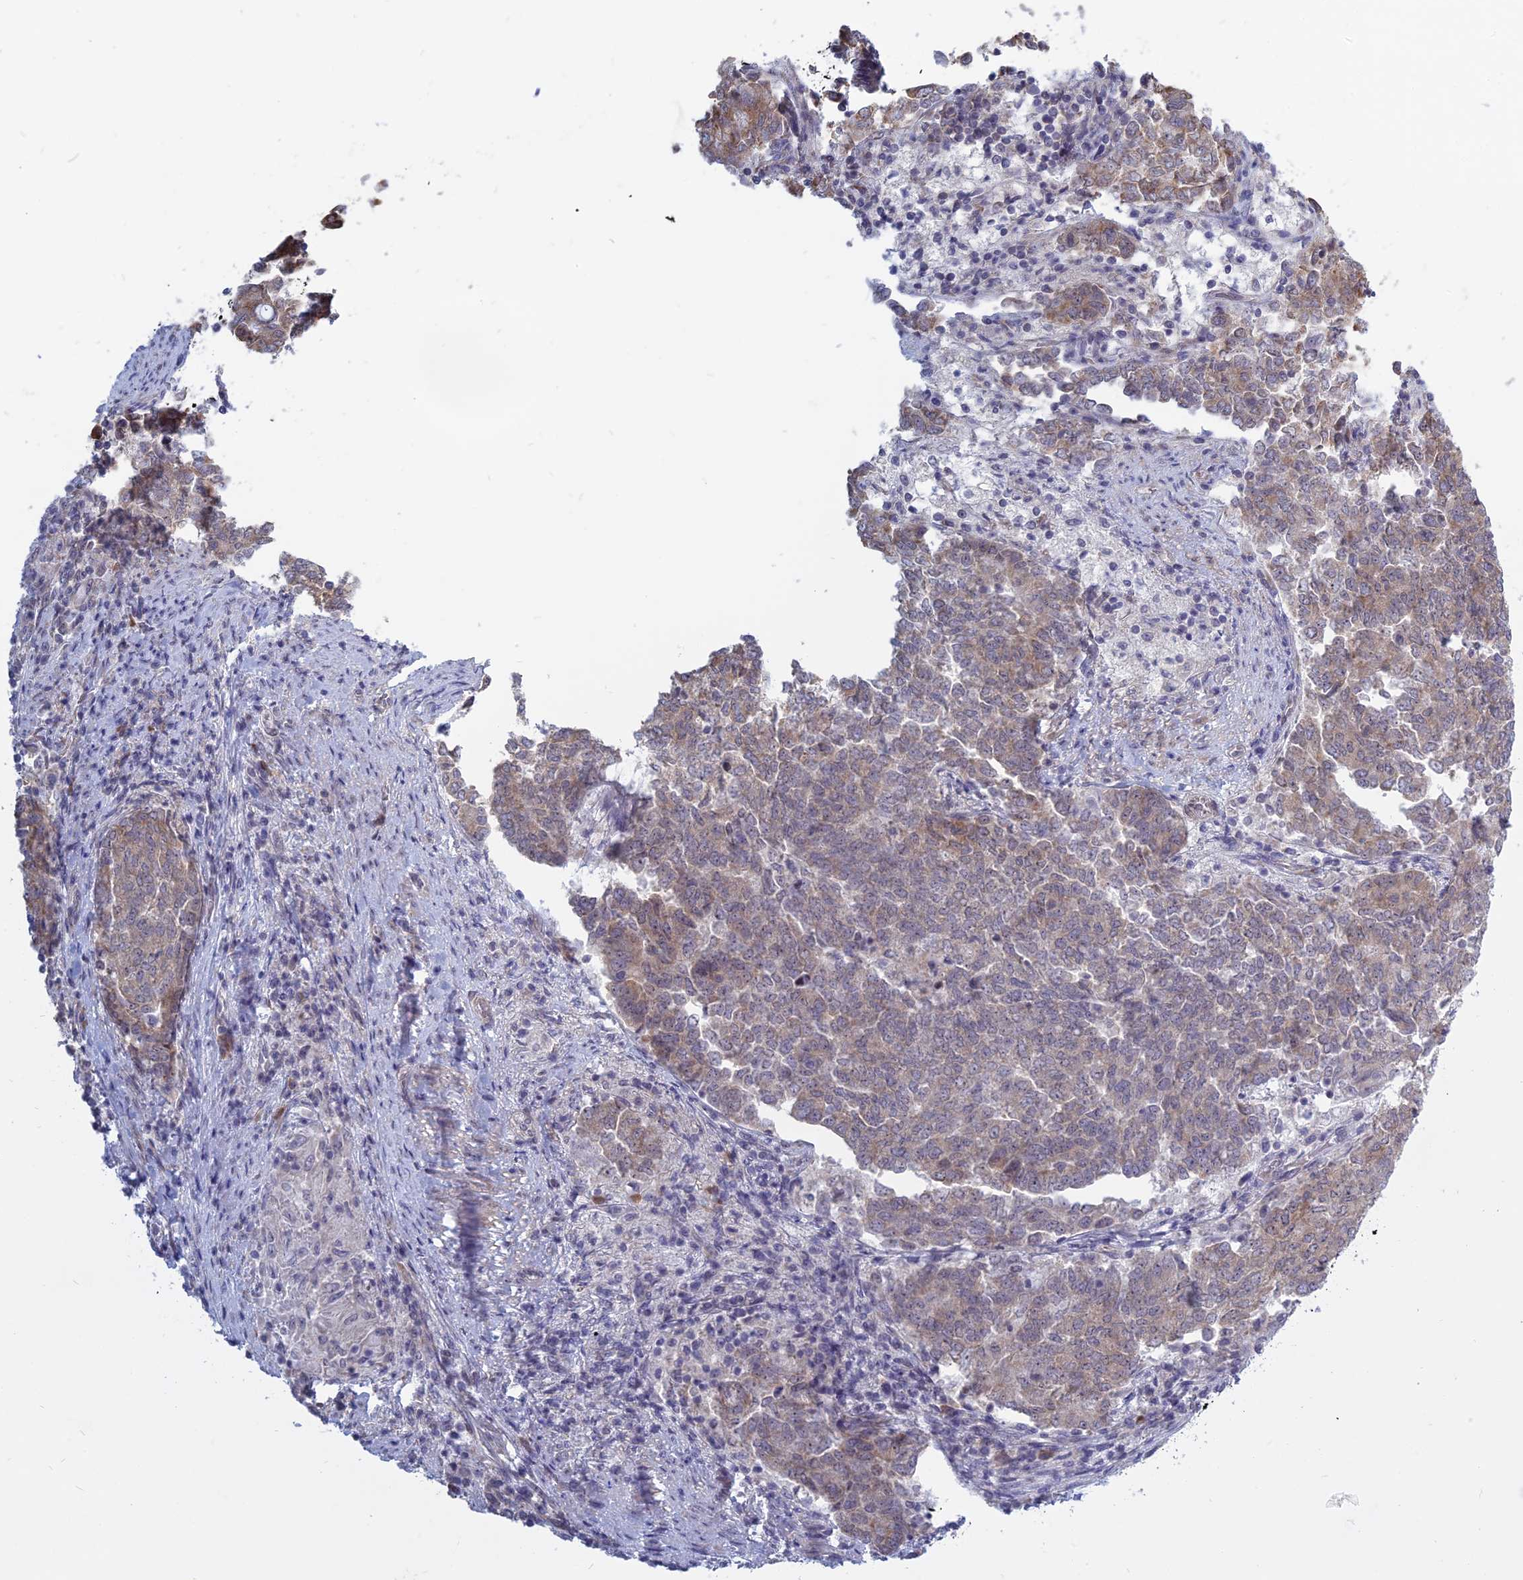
{"staining": {"intensity": "weak", "quantity": "25%-75%", "location": "cytoplasmic/membranous"}, "tissue": "endometrial cancer", "cell_type": "Tumor cells", "image_type": "cancer", "snomed": [{"axis": "morphology", "description": "Adenocarcinoma, NOS"}, {"axis": "topography", "description": "Endometrium"}], "caption": "A brown stain highlights weak cytoplasmic/membranous expression of a protein in endometrial cancer (adenocarcinoma) tumor cells.", "gene": "RPS19BP1", "patient": {"sex": "female", "age": 80}}